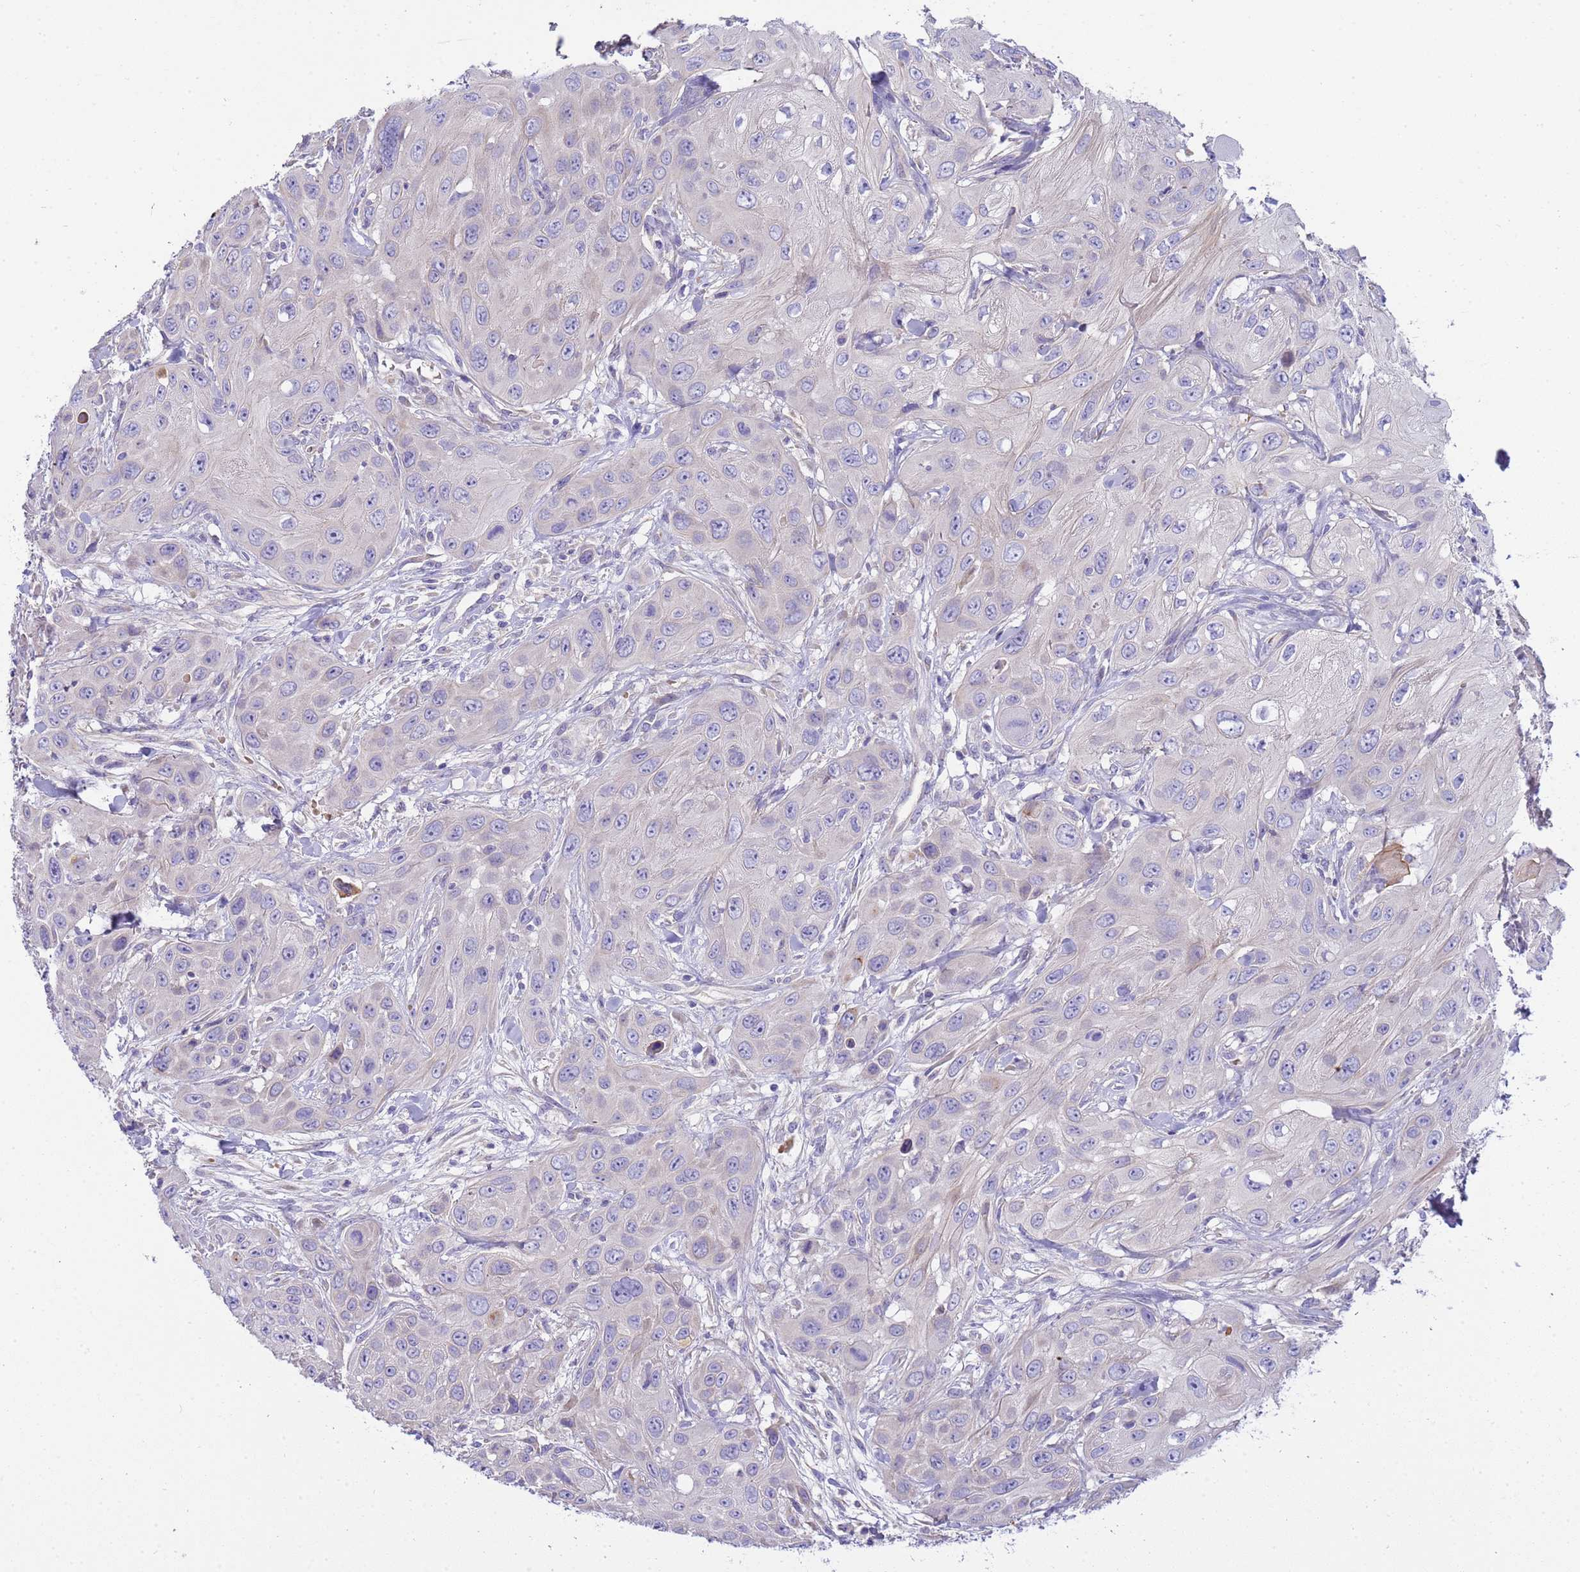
{"staining": {"intensity": "negative", "quantity": "none", "location": "none"}, "tissue": "head and neck cancer", "cell_type": "Tumor cells", "image_type": "cancer", "snomed": [{"axis": "morphology", "description": "Squamous cell carcinoma, NOS"}, {"axis": "topography", "description": "Head-Neck"}], "caption": "Tumor cells are negative for protein expression in human head and neck cancer (squamous cell carcinoma). (DAB (3,3'-diaminobenzidine) immunohistochemistry with hematoxylin counter stain).", "gene": "RIPPLY2", "patient": {"sex": "male", "age": 81}}